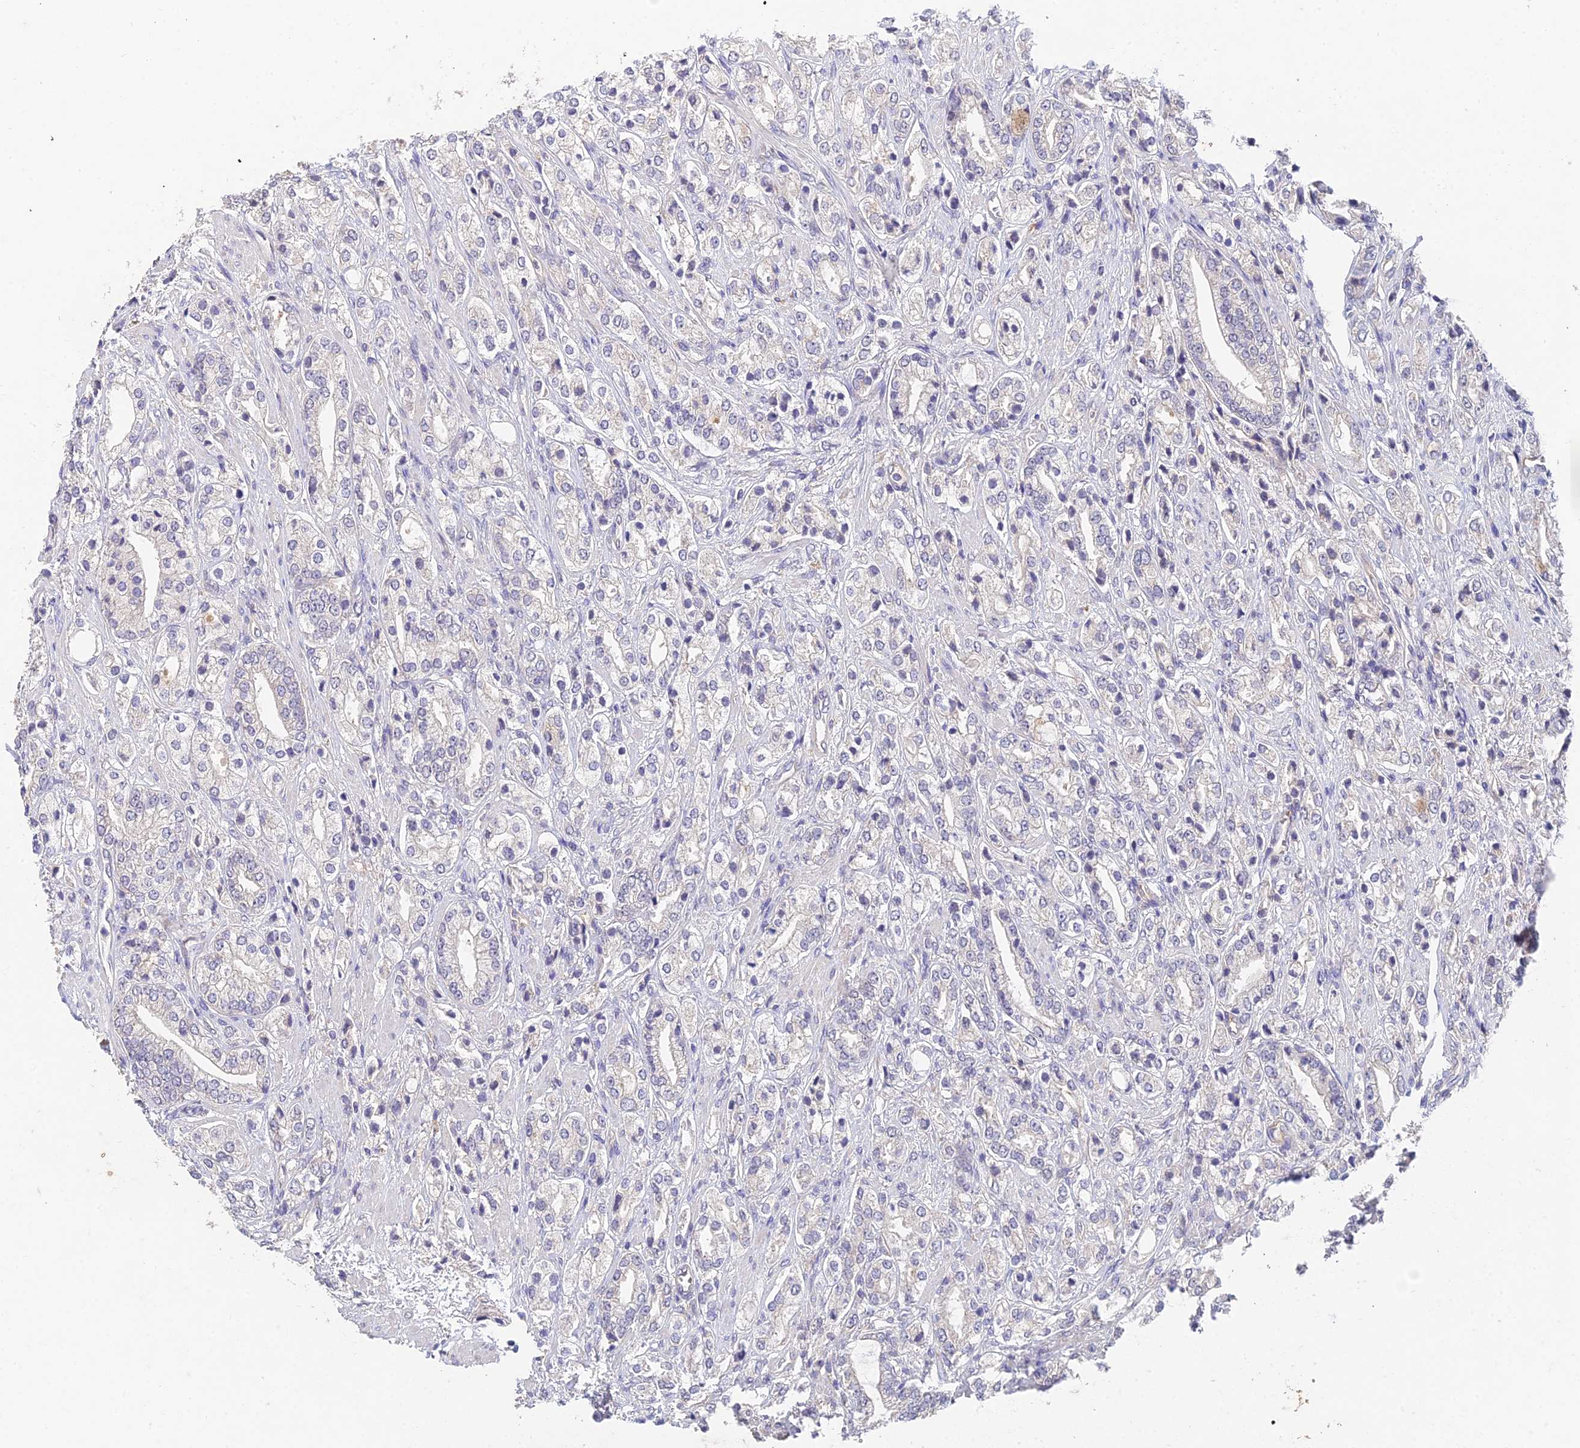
{"staining": {"intensity": "negative", "quantity": "none", "location": "none"}, "tissue": "prostate cancer", "cell_type": "Tumor cells", "image_type": "cancer", "snomed": [{"axis": "morphology", "description": "Adenocarcinoma, High grade"}, {"axis": "topography", "description": "Prostate"}], "caption": "High magnification brightfield microscopy of prostate high-grade adenocarcinoma stained with DAB (brown) and counterstained with hematoxylin (blue): tumor cells show no significant staining.", "gene": "ADAMTS13", "patient": {"sex": "male", "age": 50}}